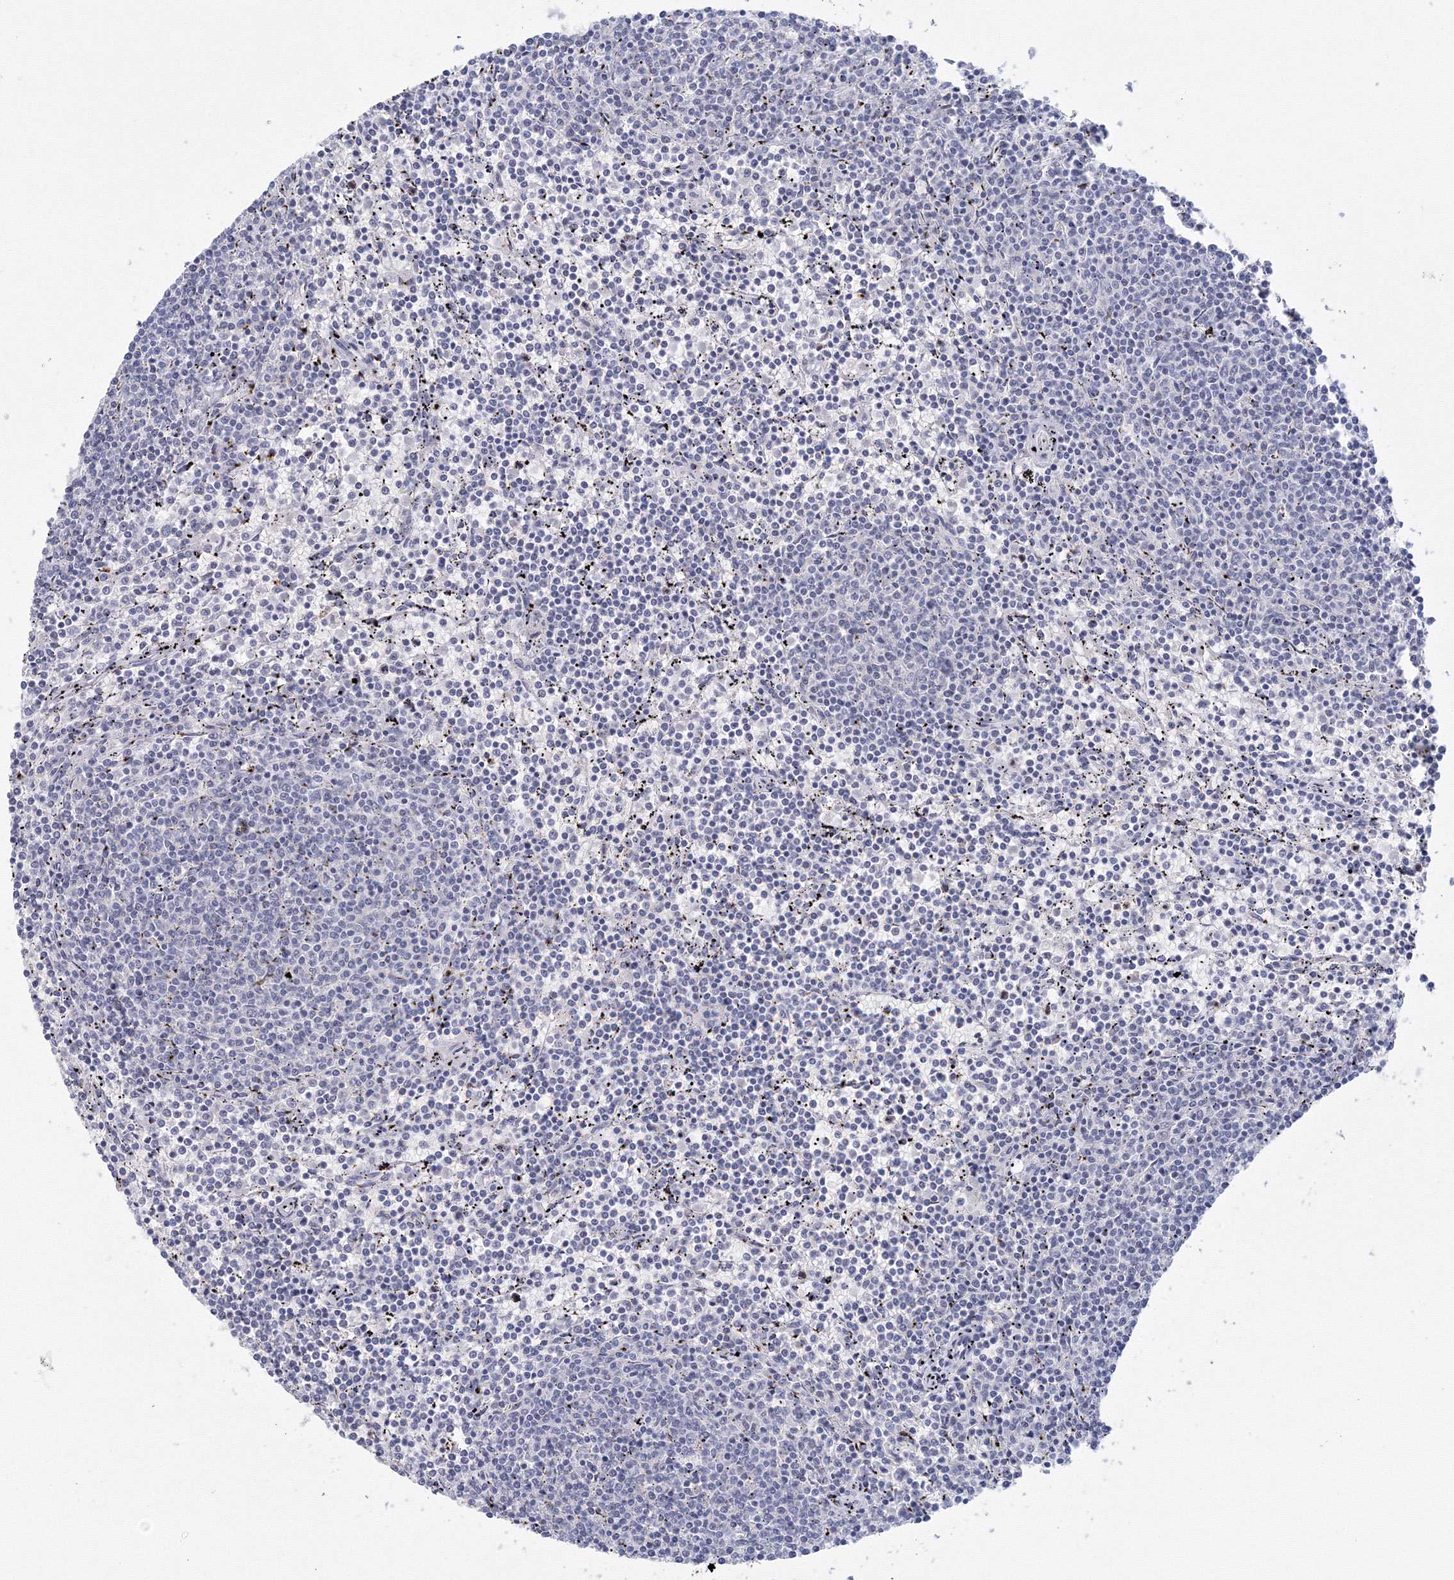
{"staining": {"intensity": "negative", "quantity": "none", "location": "none"}, "tissue": "lymphoma", "cell_type": "Tumor cells", "image_type": "cancer", "snomed": [{"axis": "morphology", "description": "Malignant lymphoma, non-Hodgkin's type, Low grade"}, {"axis": "topography", "description": "Spleen"}], "caption": "Lymphoma was stained to show a protein in brown. There is no significant expression in tumor cells.", "gene": "TACC2", "patient": {"sex": "female", "age": 50}}